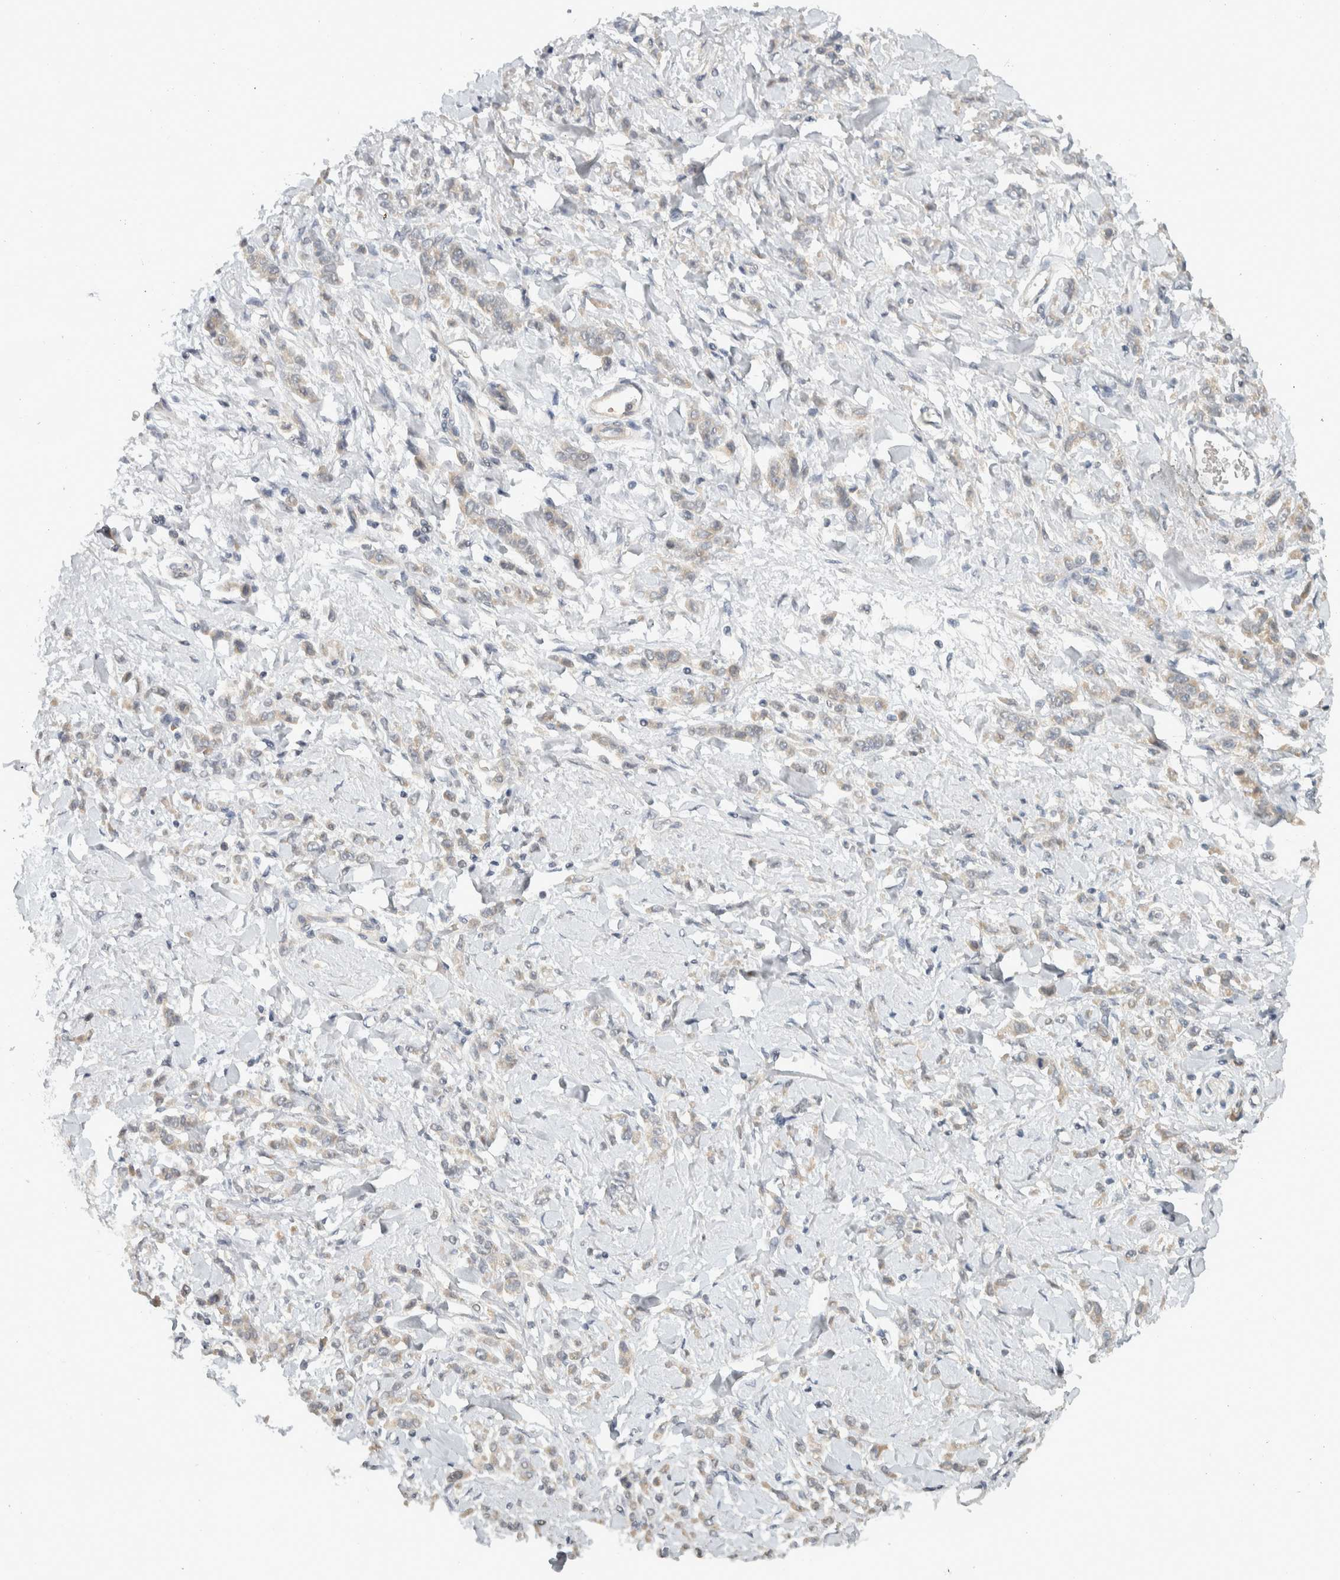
{"staining": {"intensity": "weak", "quantity": "<25%", "location": "cytoplasmic/membranous"}, "tissue": "stomach cancer", "cell_type": "Tumor cells", "image_type": "cancer", "snomed": [{"axis": "morphology", "description": "Normal tissue, NOS"}, {"axis": "morphology", "description": "Adenocarcinoma, NOS"}, {"axis": "topography", "description": "Stomach"}], "caption": "The histopathology image exhibits no significant positivity in tumor cells of adenocarcinoma (stomach).", "gene": "AFP", "patient": {"sex": "male", "age": 82}}